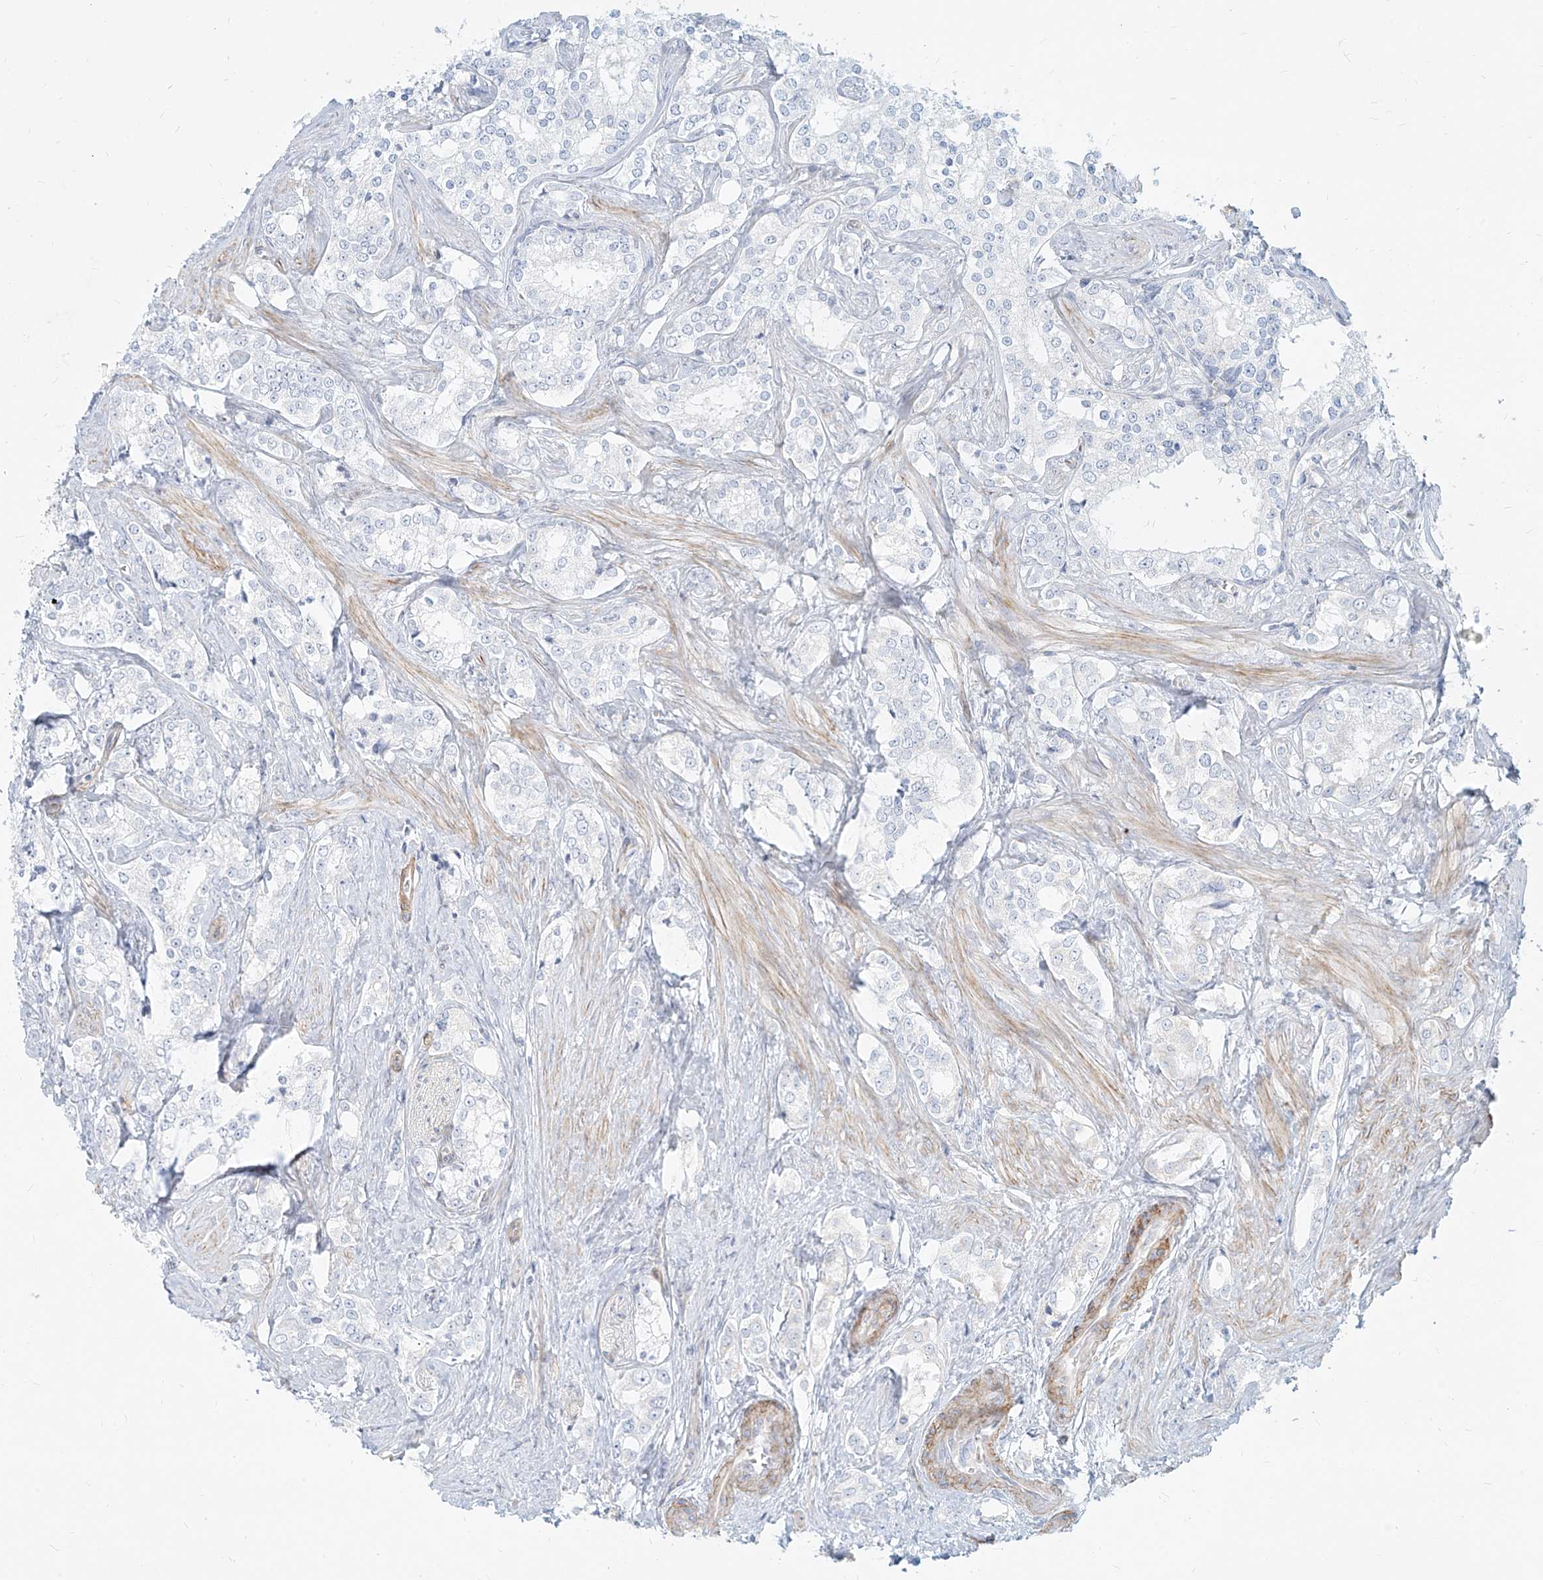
{"staining": {"intensity": "negative", "quantity": "none", "location": "none"}, "tissue": "prostate cancer", "cell_type": "Tumor cells", "image_type": "cancer", "snomed": [{"axis": "morphology", "description": "Adenocarcinoma, High grade"}, {"axis": "topography", "description": "Prostate"}], "caption": "Immunohistochemical staining of human prostate high-grade adenocarcinoma exhibits no significant expression in tumor cells.", "gene": "ITPKB", "patient": {"sex": "male", "age": 66}}